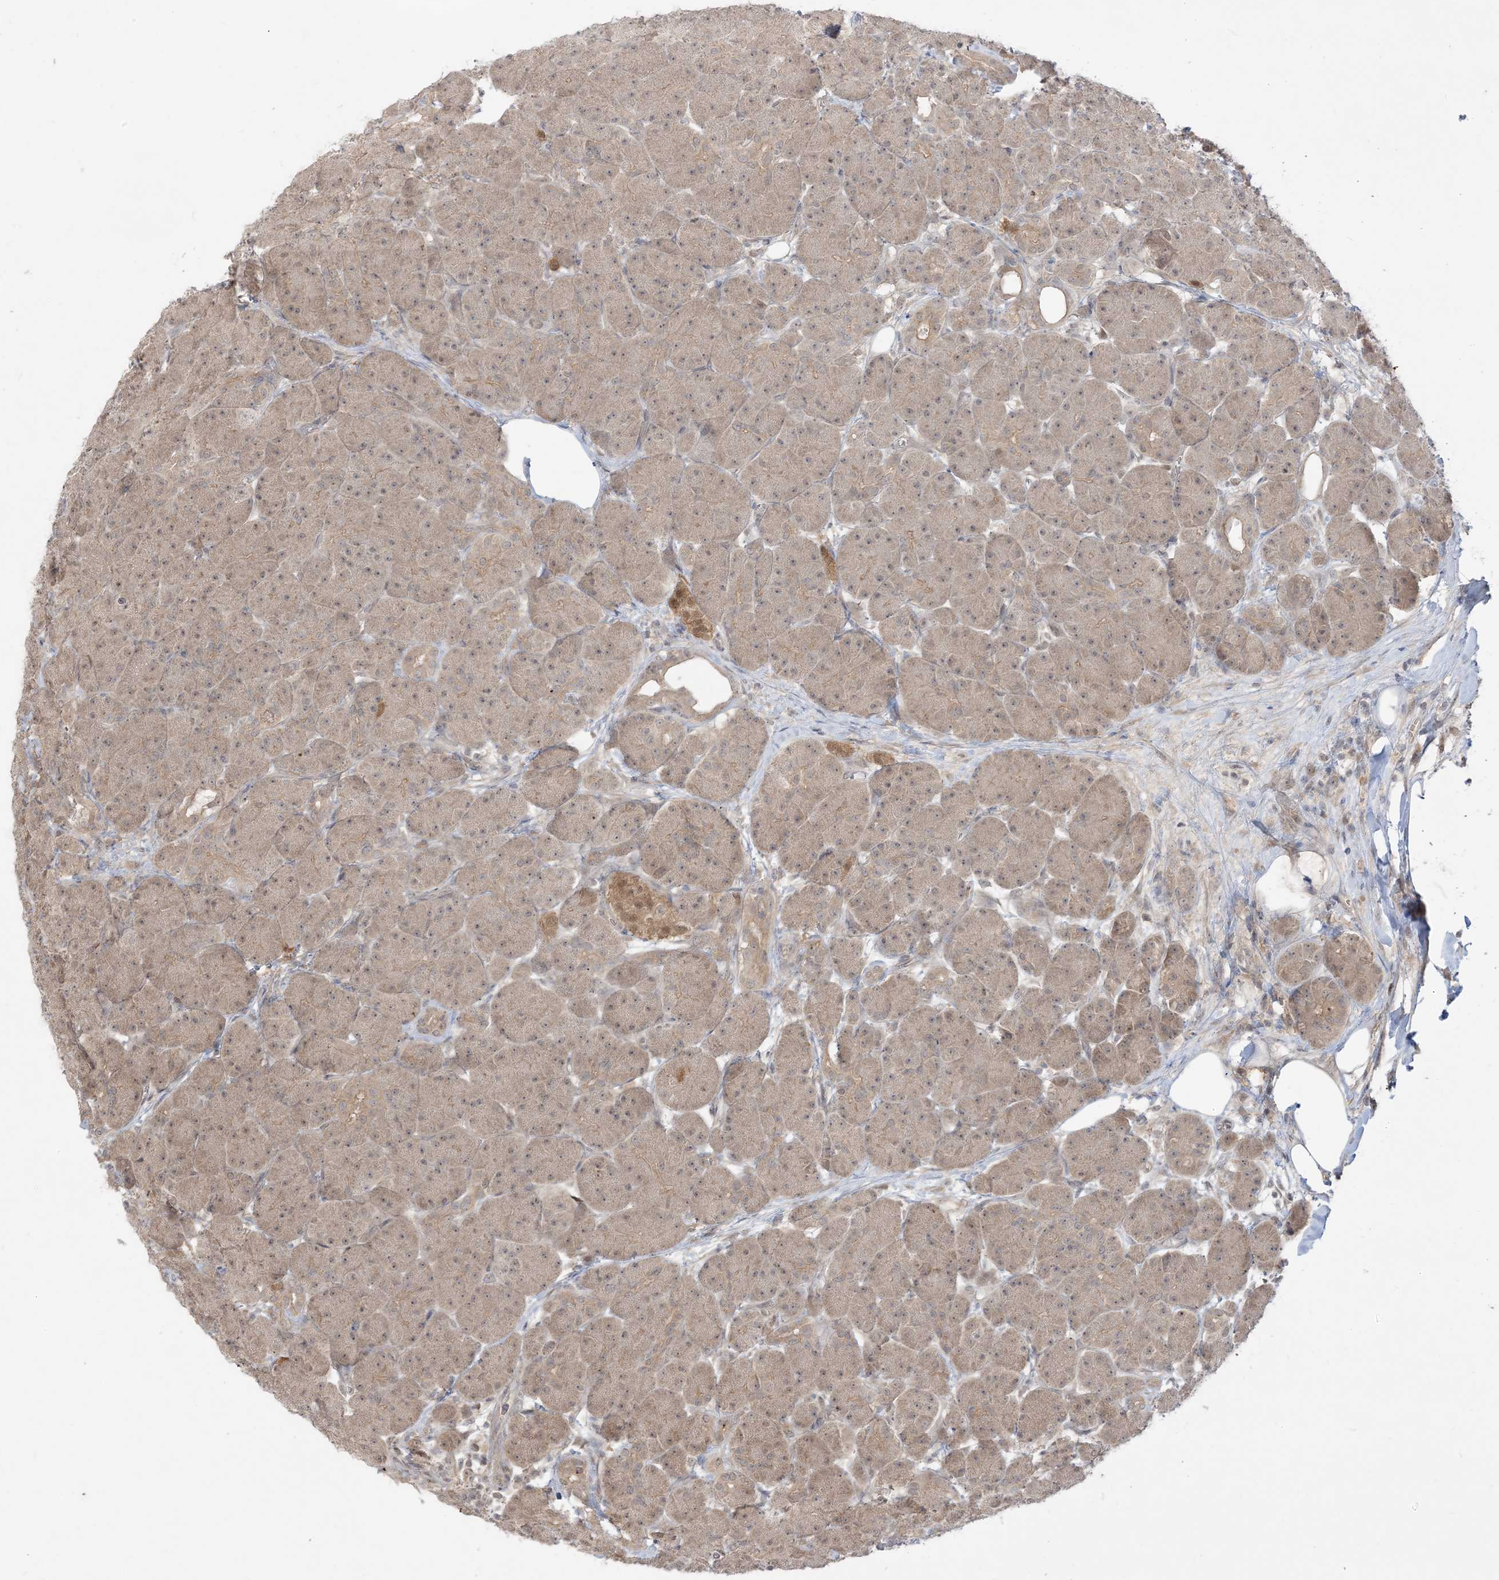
{"staining": {"intensity": "weak", "quantity": "25%-75%", "location": "cytoplasmic/membranous,nuclear"}, "tissue": "pancreas", "cell_type": "Exocrine glandular cells", "image_type": "normal", "snomed": [{"axis": "morphology", "description": "Normal tissue, NOS"}, {"axis": "topography", "description": "Pancreas"}], "caption": "This photomicrograph demonstrates unremarkable pancreas stained with immunohistochemistry to label a protein in brown. The cytoplasmic/membranous,nuclear of exocrine glandular cells show weak positivity for the protein. Nuclei are counter-stained blue.", "gene": "TBCC", "patient": {"sex": "male", "age": 63}}